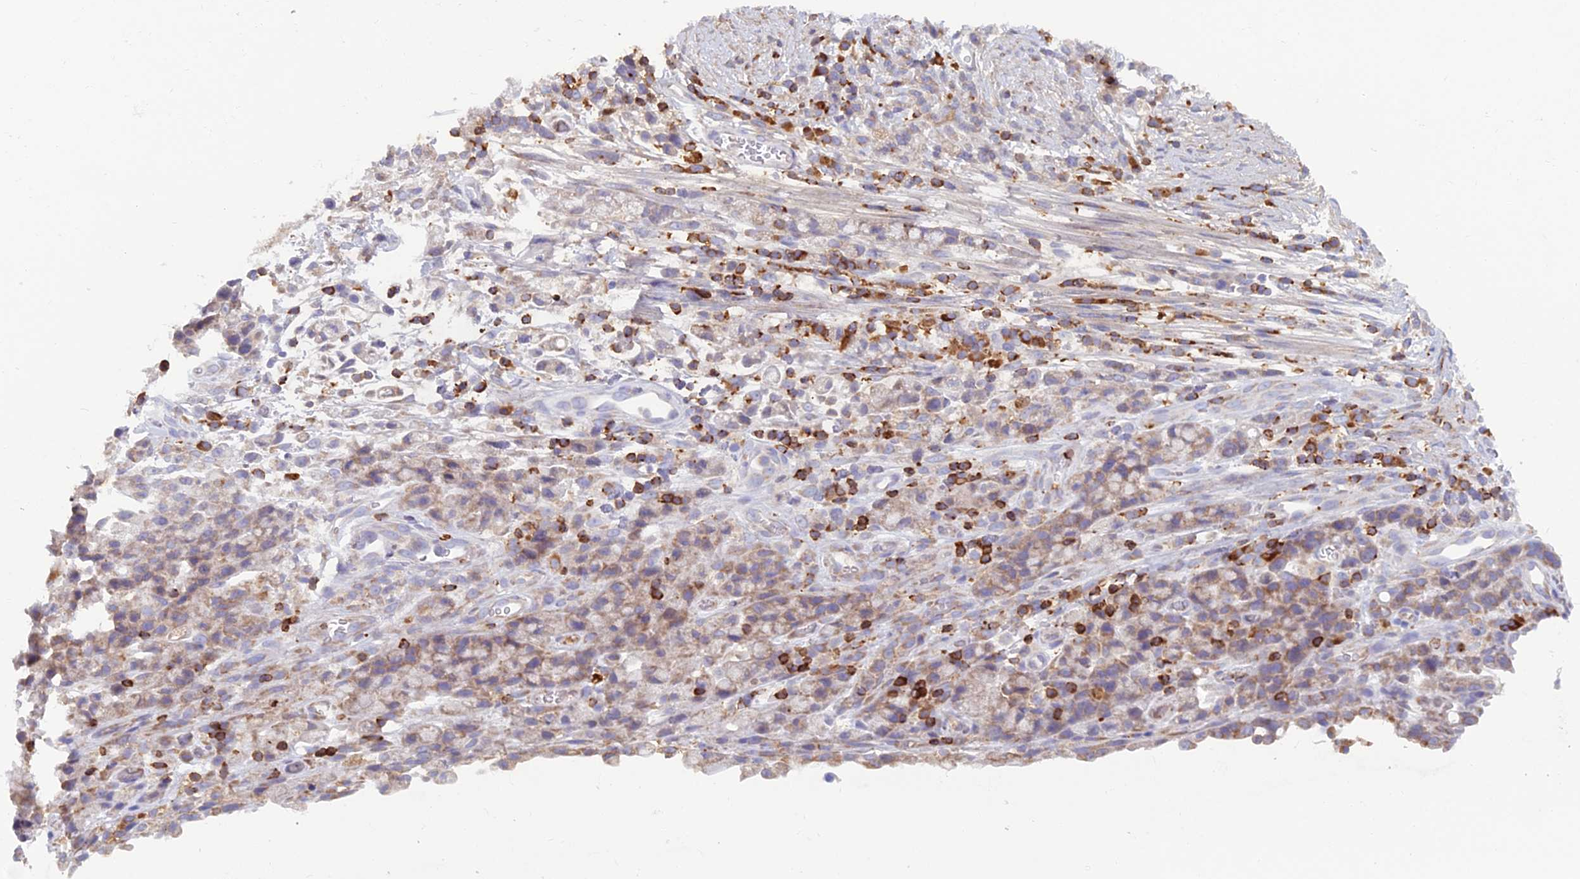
{"staining": {"intensity": "weak", "quantity": ">75%", "location": "cytoplasmic/membranous"}, "tissue": "stomach cancer", "cell_type": "Tumor cells", "image_type": "cancer", "snomed": [{"axis": "morphology", "description": "Adenocarcinoma, NOS"}, {"axis": "topography", "description": "Stomach"}], "caption": "A brown stain labels weak cytoplasmic/membranous staining of a protein in stomach cancer tumor cells.", "gene": "ABI3BP", "patient": {"sex": "female", "age": 60}}